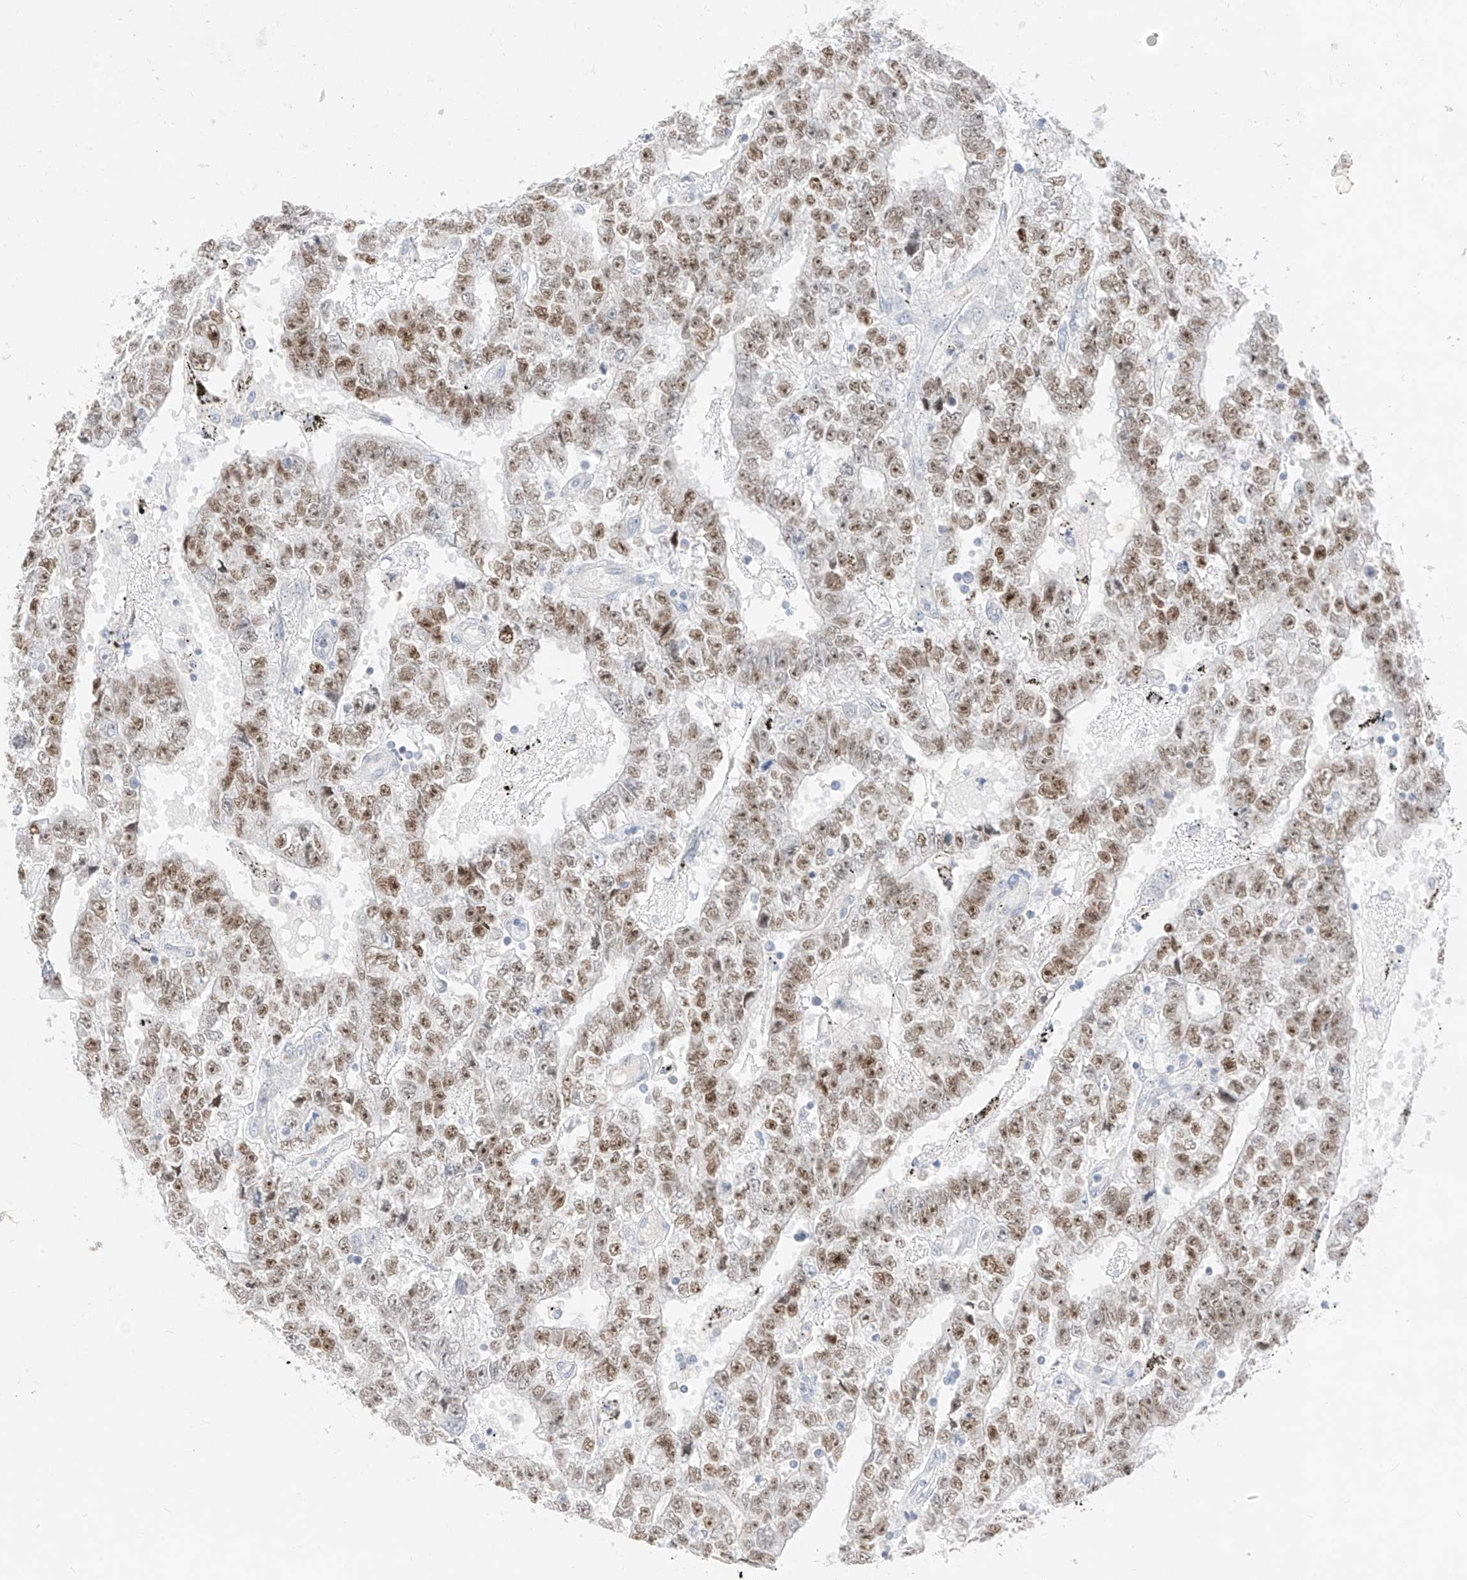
{"staining": {"intensity": "moderate", "quantity": ">75%", "location": "nuclear"}, "tissue": "testis cancer", "cell_type": "Tumor cells", "image_type": "cancer", "snomed": [{"axis": "morphology", "description": "Carcinoma, Embryonal, NOS"}, {"axis": "topography", "description": "Testis"}], "caption": "This is an image of immunohistochemistry (IHC) staining of testis cancer (embryonal carcinoma), which shows moderate expression in the nuclear of tumor cells.", "gene": "BARX2", "patient": {"sex": "male", "age": 25}}